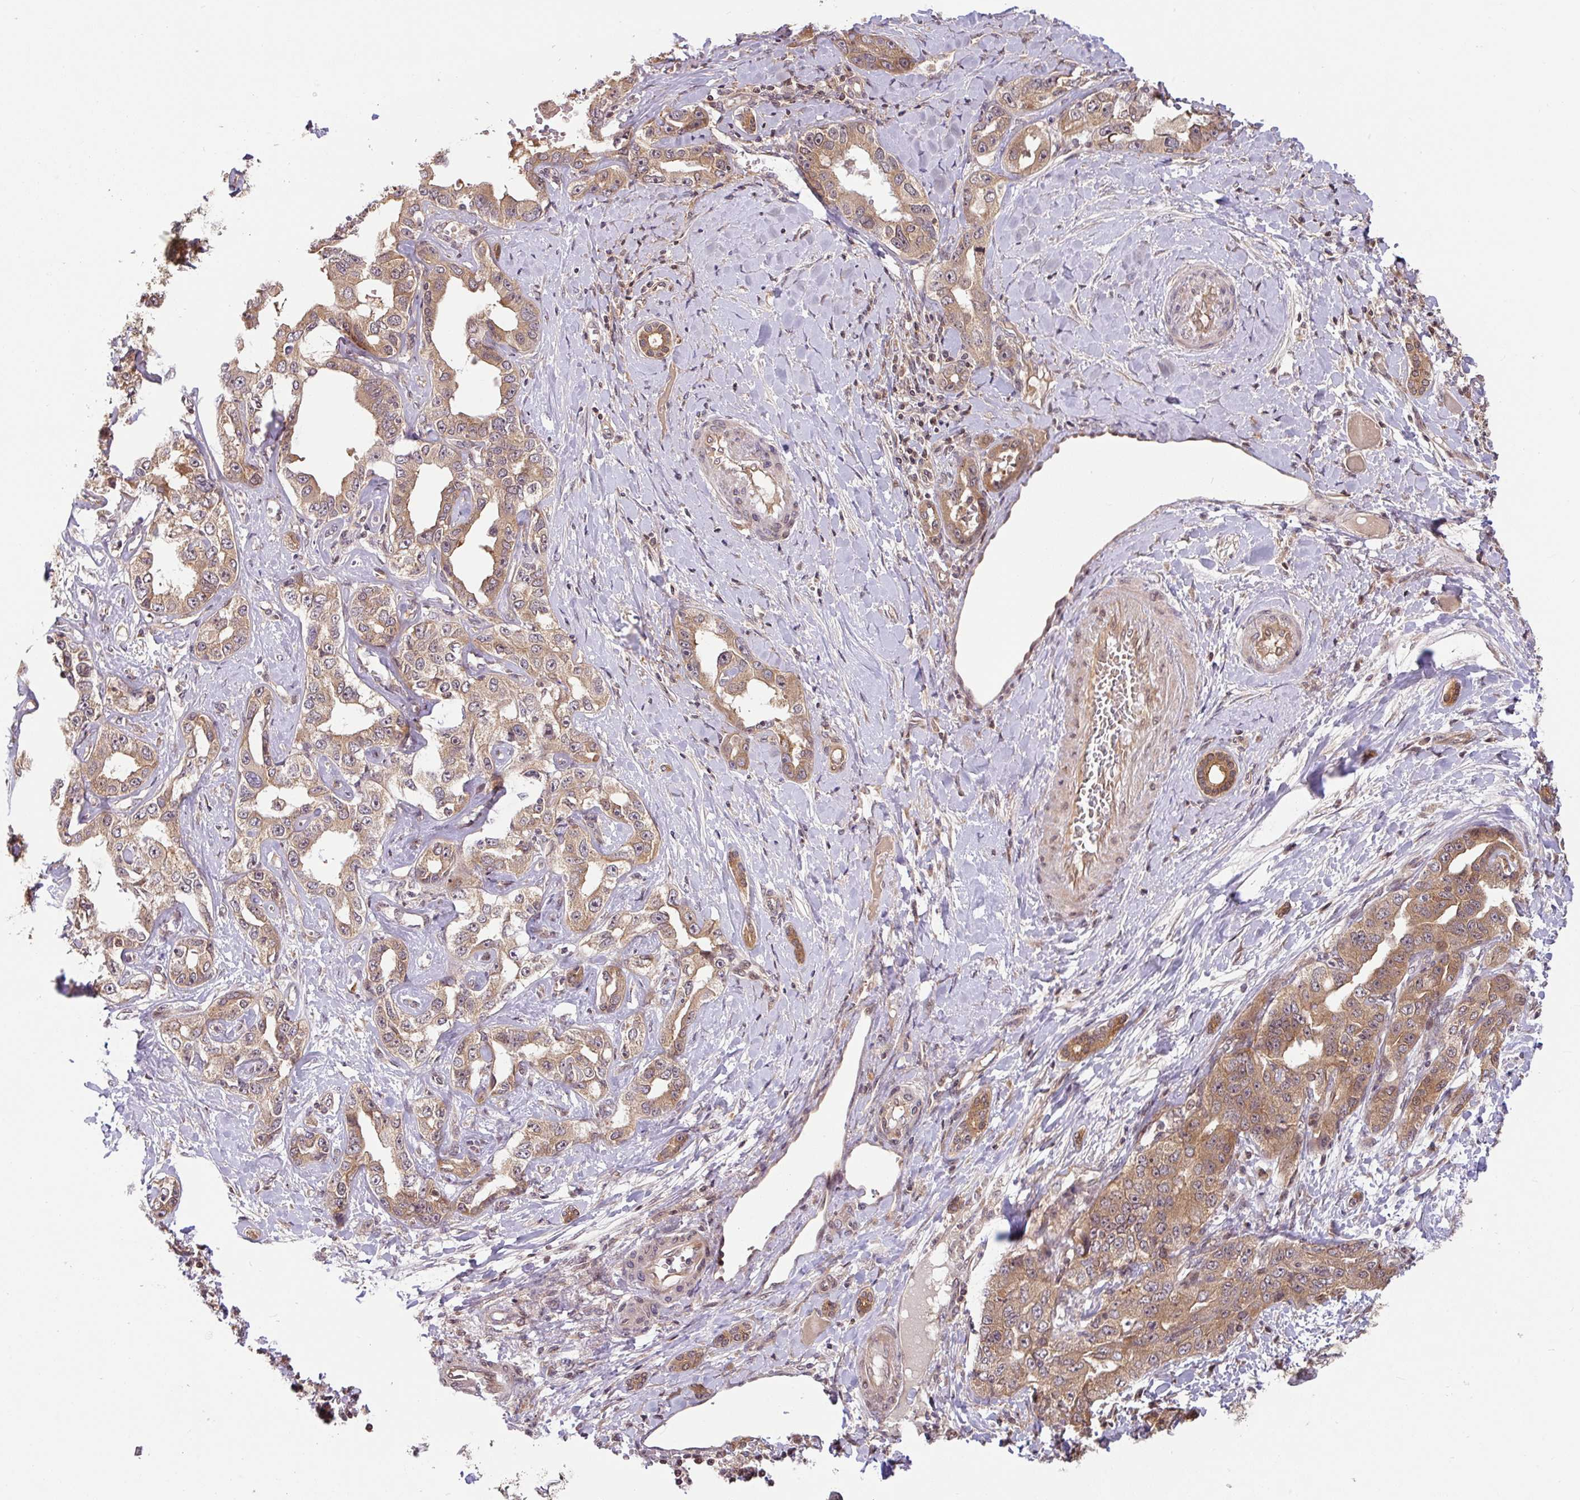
{"staining": {"intensity": "moderate", "quantity": ">75%", "location": "cytoplasmic/membranous"}, "tissue": "liver cancer", "cell_type": "Tumor cells", "image_type": "cancer", "snomed": [{"axis": "morphology", "description": "Cholangiocarcinoma"}, {"axis": "topography", "description": "Liver"}], "caption": "Tumor cells exhibit medium levels of moderate cytoplasmic/membranous staining in approximately >75% of cells in cholangiocarcinoma (liver).", "gene": "SHB", "patient": {"sex": "male", "age": 59}}